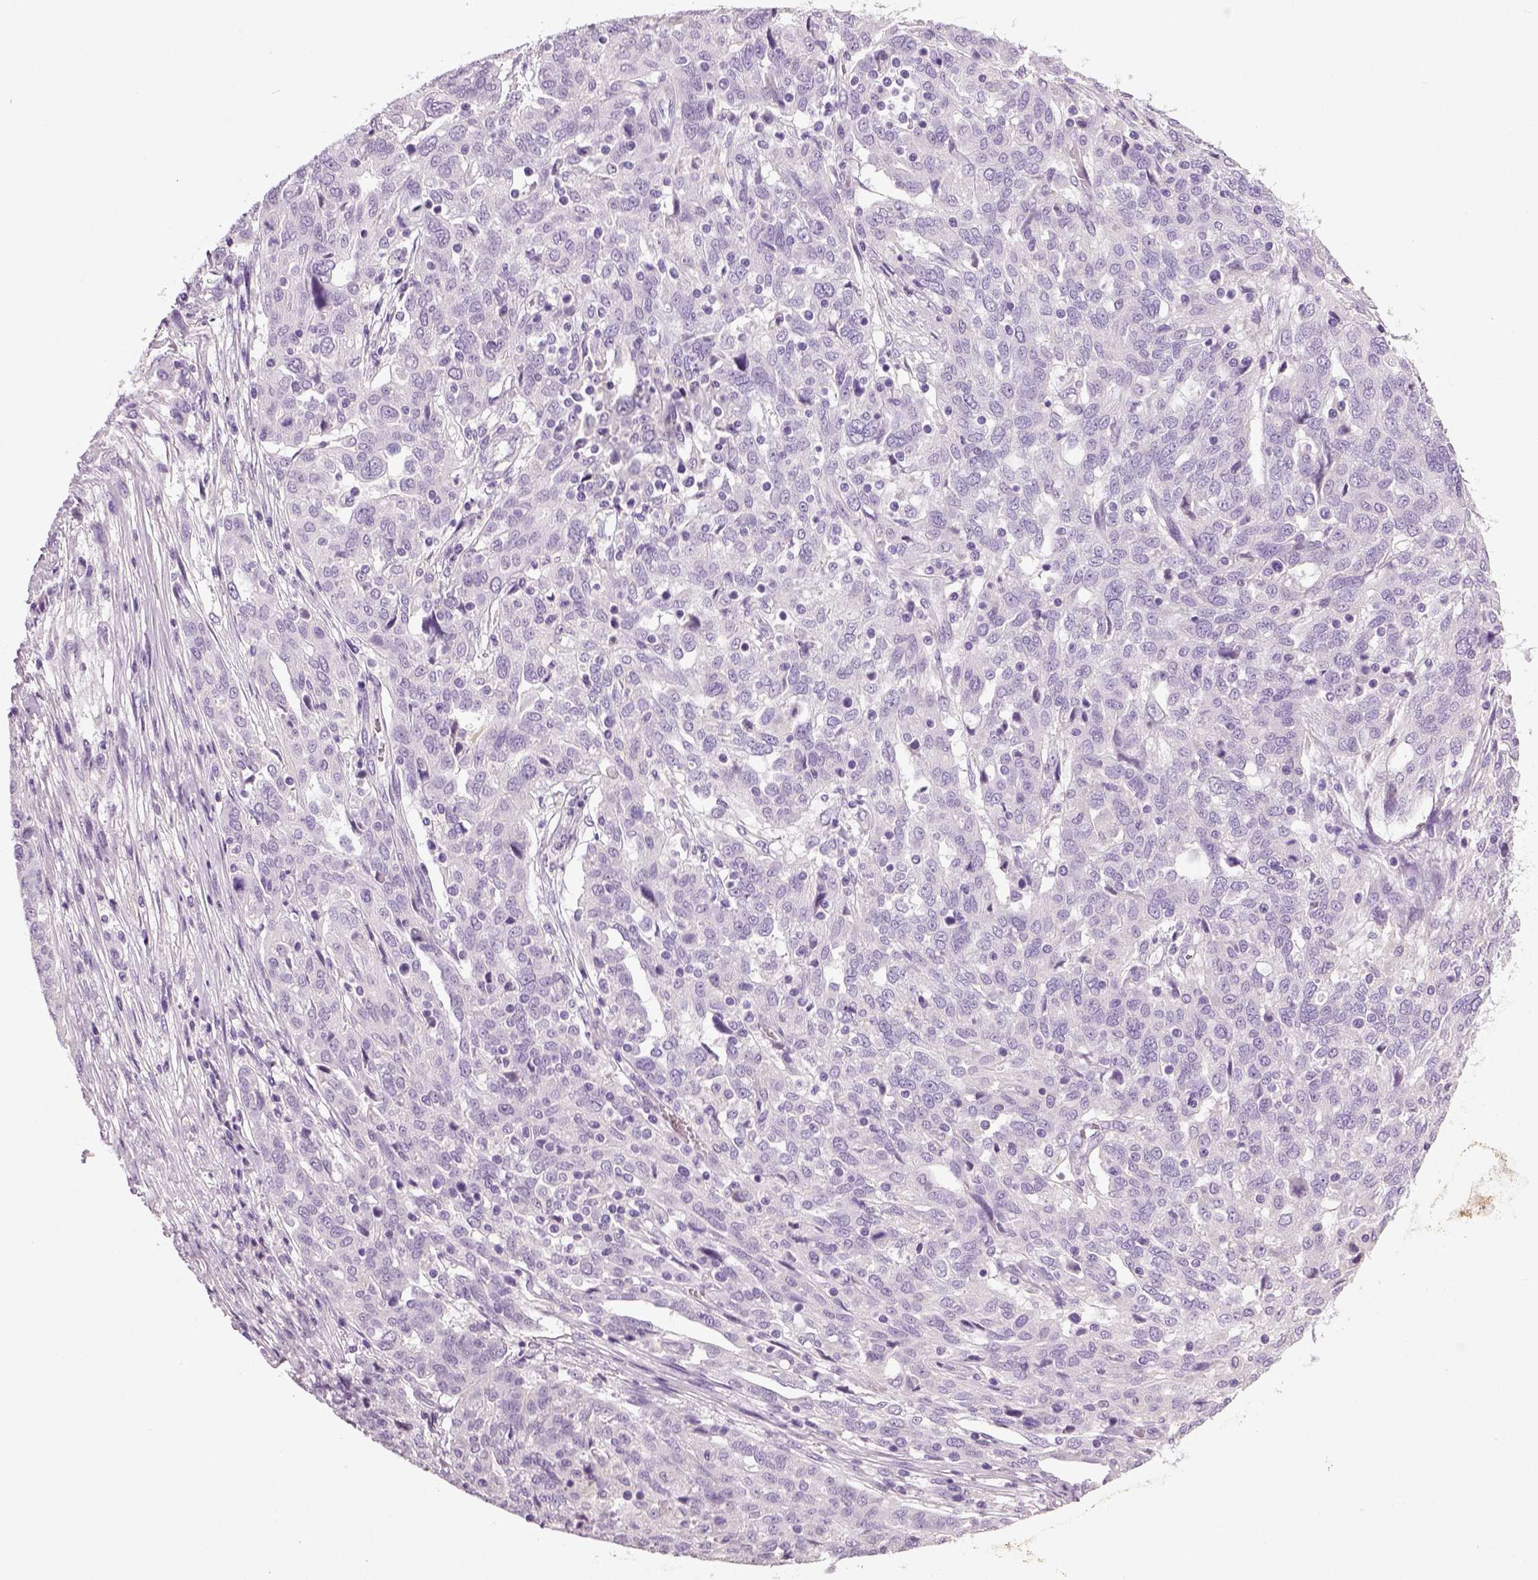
{"staining": {"intensity": "negative", "quantity": "none", "location": "none"}, "tissue": "ovarian cancer", "cell_type": "Tumor cells", "image_type": "cancer", "snomed": [{"axis": "morphology", "description": "Cystadenocarcinoma, serous, NOS"}, {"axis": "topography", "description": "Ovary"}], "caption": "Micrograph shows no significant protein expression in tumor cells of serous cystadenocarcinoma (ovarian). (DAB immunohistochemistry visualized using brightfield microscopy, high magnification).", "gene": "NECAB2", "patient": {"sex": "female", "age": 67}}